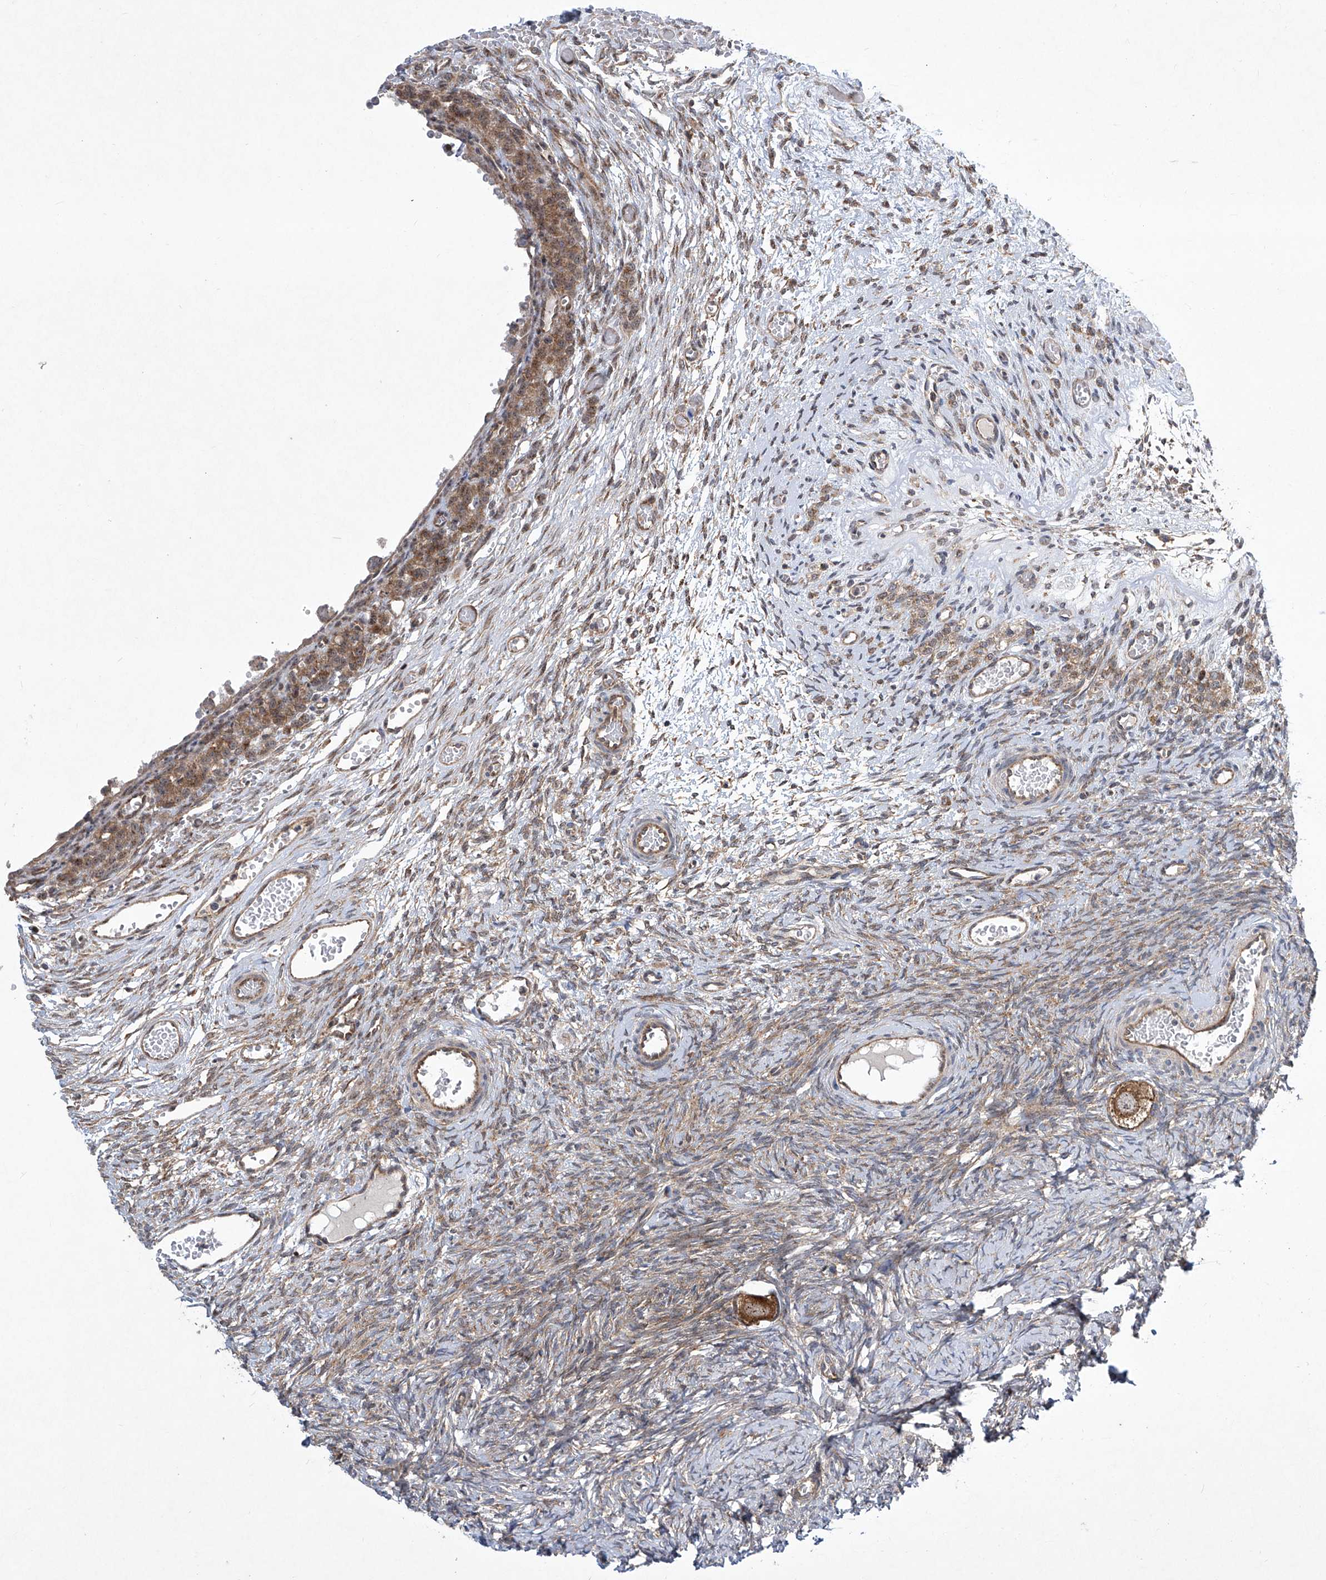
{"staining": {"intensity": "strong", "quantity": ">75%", "location": "cytoplasmic/membranous"}, "tissue": "ovary", "cell_type": "Follicle cells", "image_type": "normal", "snomed": [{"axis": "morphology", "description": "Adenocarcinoma, NOS"}, {"axis": "topography", "description": "Endometrium"}], "caption": "Ovary stained with DAB immunohistochemistry shows high levels of strong cytoplasmic/membranous expression in approximately >75% of follicle cells.", "gene": "CISH", "patient": {"sex": "female", "age": 32}}